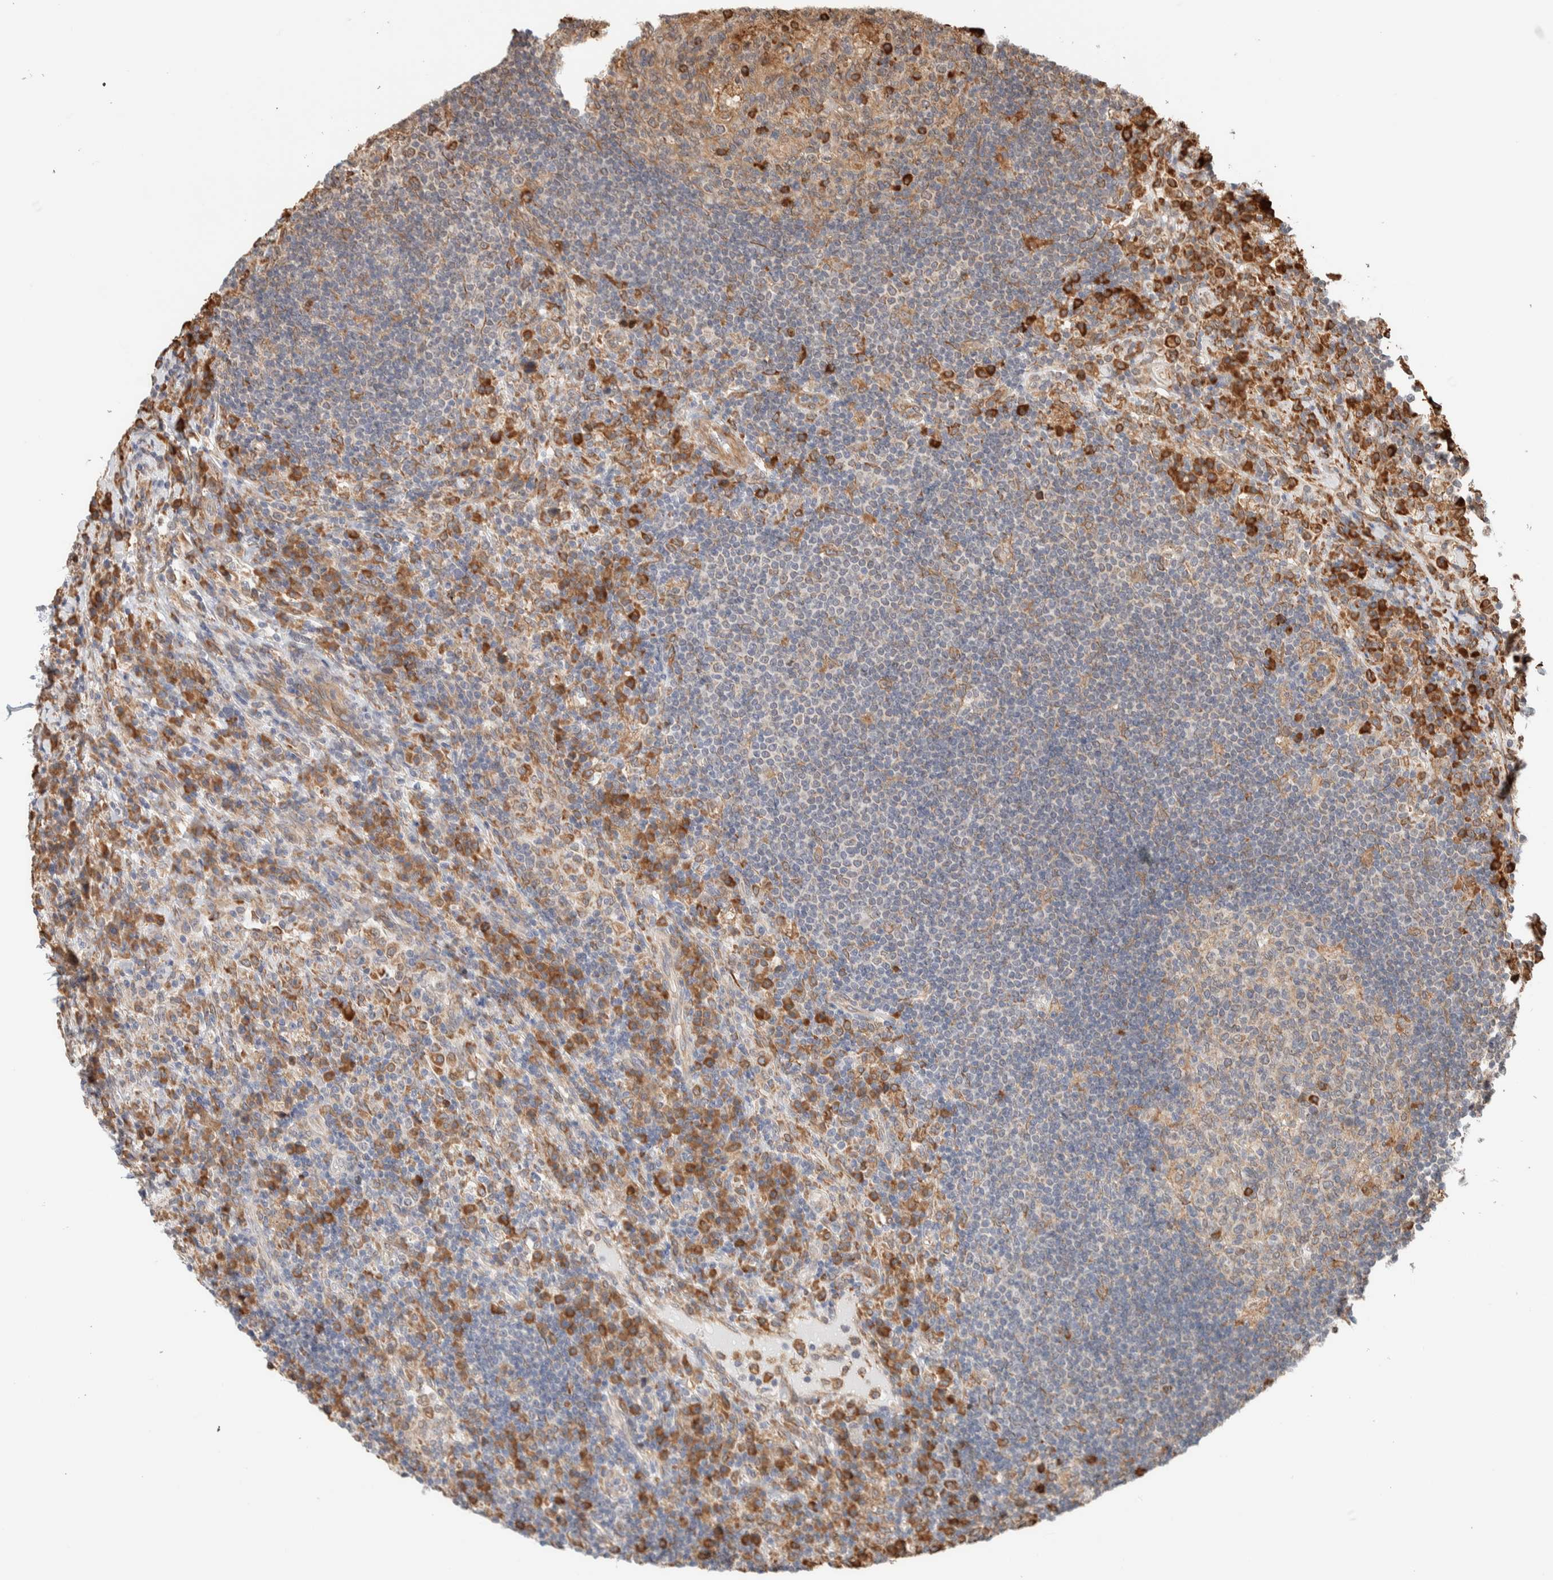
{"staining": {"intensity": "strong", "quantity": "<25%", "location": "cytoplasmic/membranous"}, "tissue": "lymph node", "cell_type": "Germinal center cells", "image_type": "normal", "snomed": [{"axis": "morphology", "description": "Normal tissue, NOS"}, {"axis": "topography", "description": "Lymph node"}], "caption": "Human lymph node stained with a brown dye exhibits strong cytoplasmic/membranous positive positivity in about <25% of germinal center cells.", "gene": "INTS1", "patient": {"sex": "female", "age": 53}}